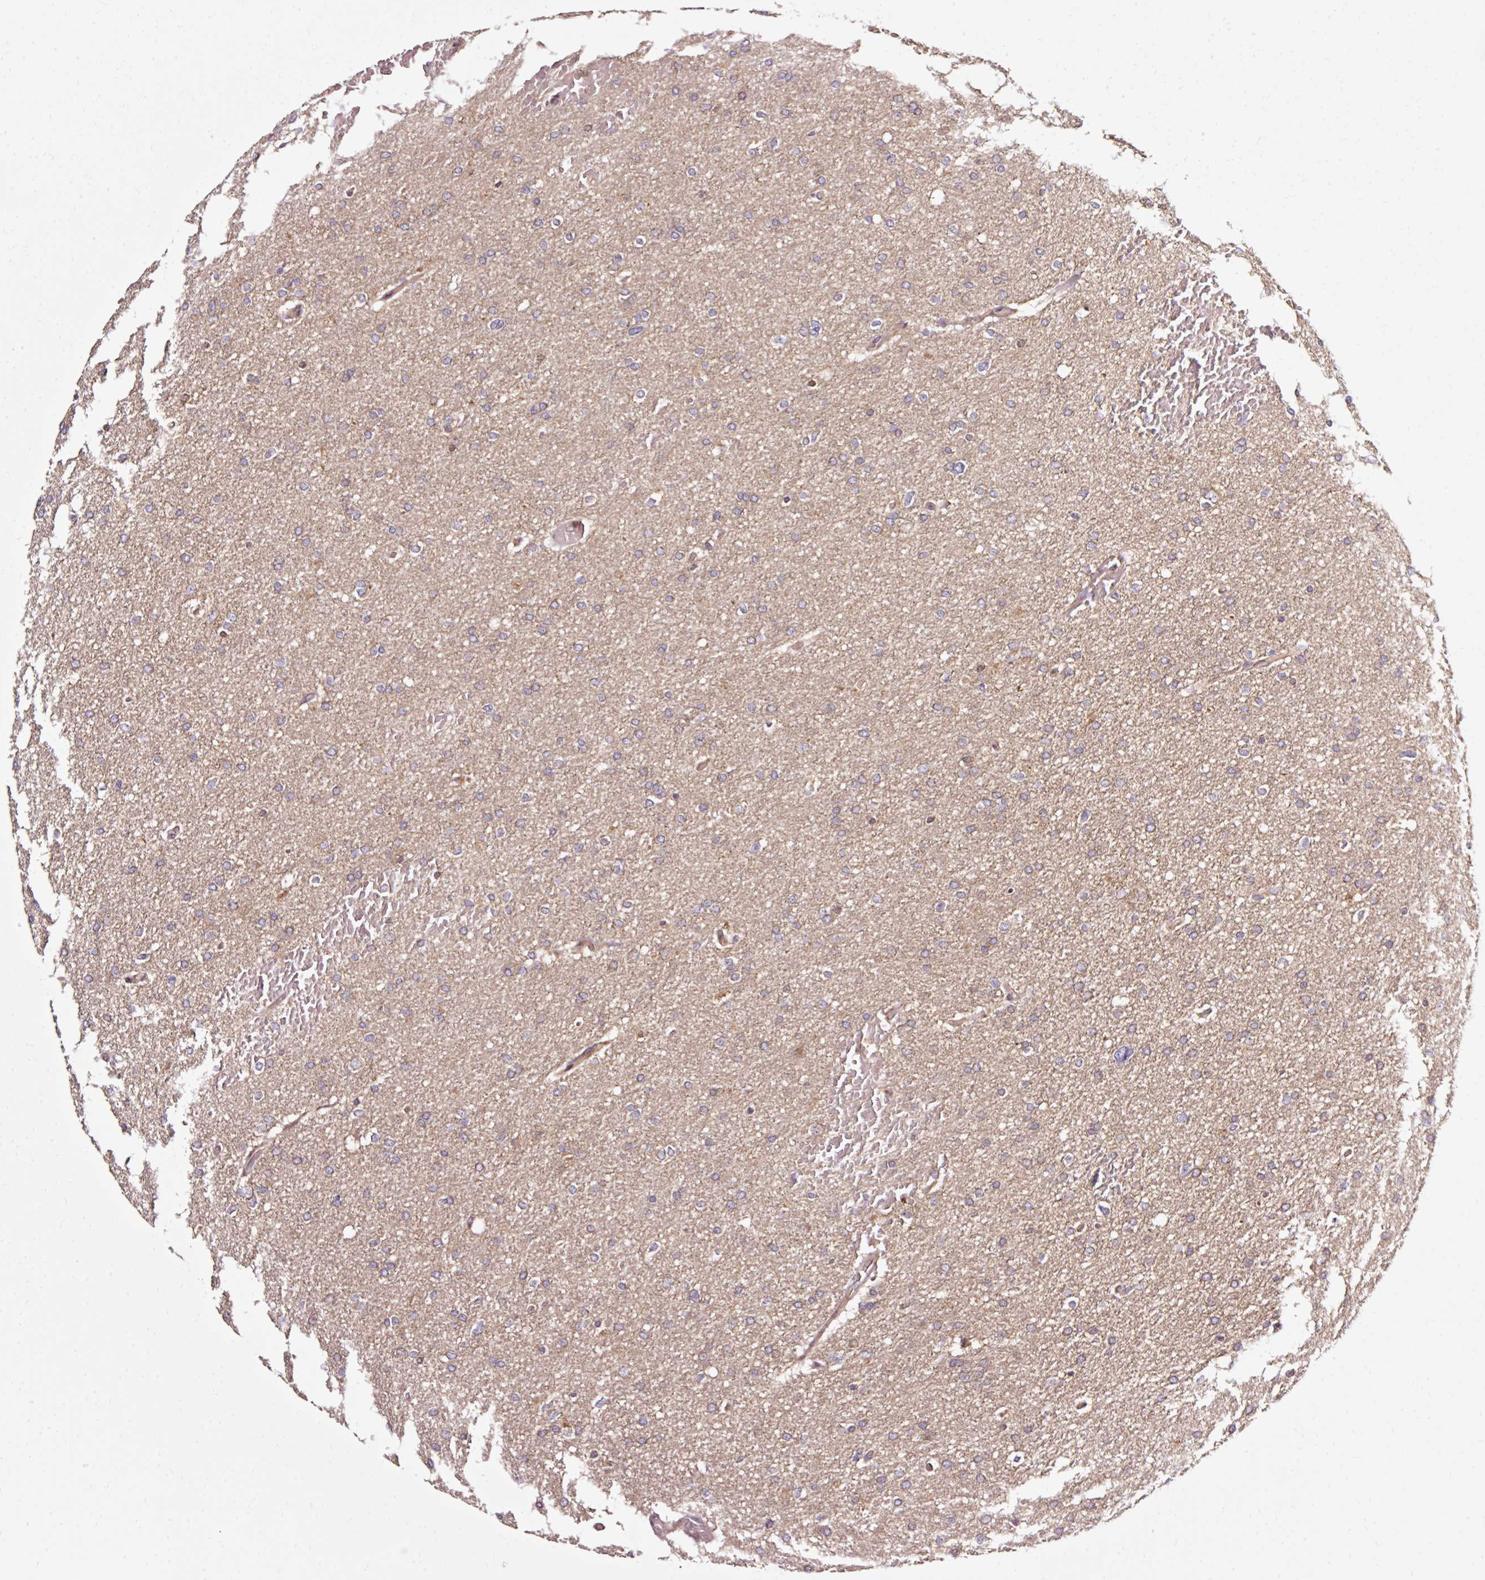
{"staining": {"intensity": "weak", "quantity": "25%-75%", "location": "cytoplasmic/membranous"}, "tissue": "glioma", "cell_type": "Tumor cells", "image_type": "cancer", "snomed": [{"axis": "morphology", "description": "Glioma, malignant, High grade"}, {"axis": "topography", "description": "Cerebral cortex"}], "caption": "A low amount of weak cytoplasmic/membranous positivity is identified in approximately 25%-75% of tumor cells in glioma tissue.", "gene": "NAPA", "patient": {"sex": "female", "age": 36}}